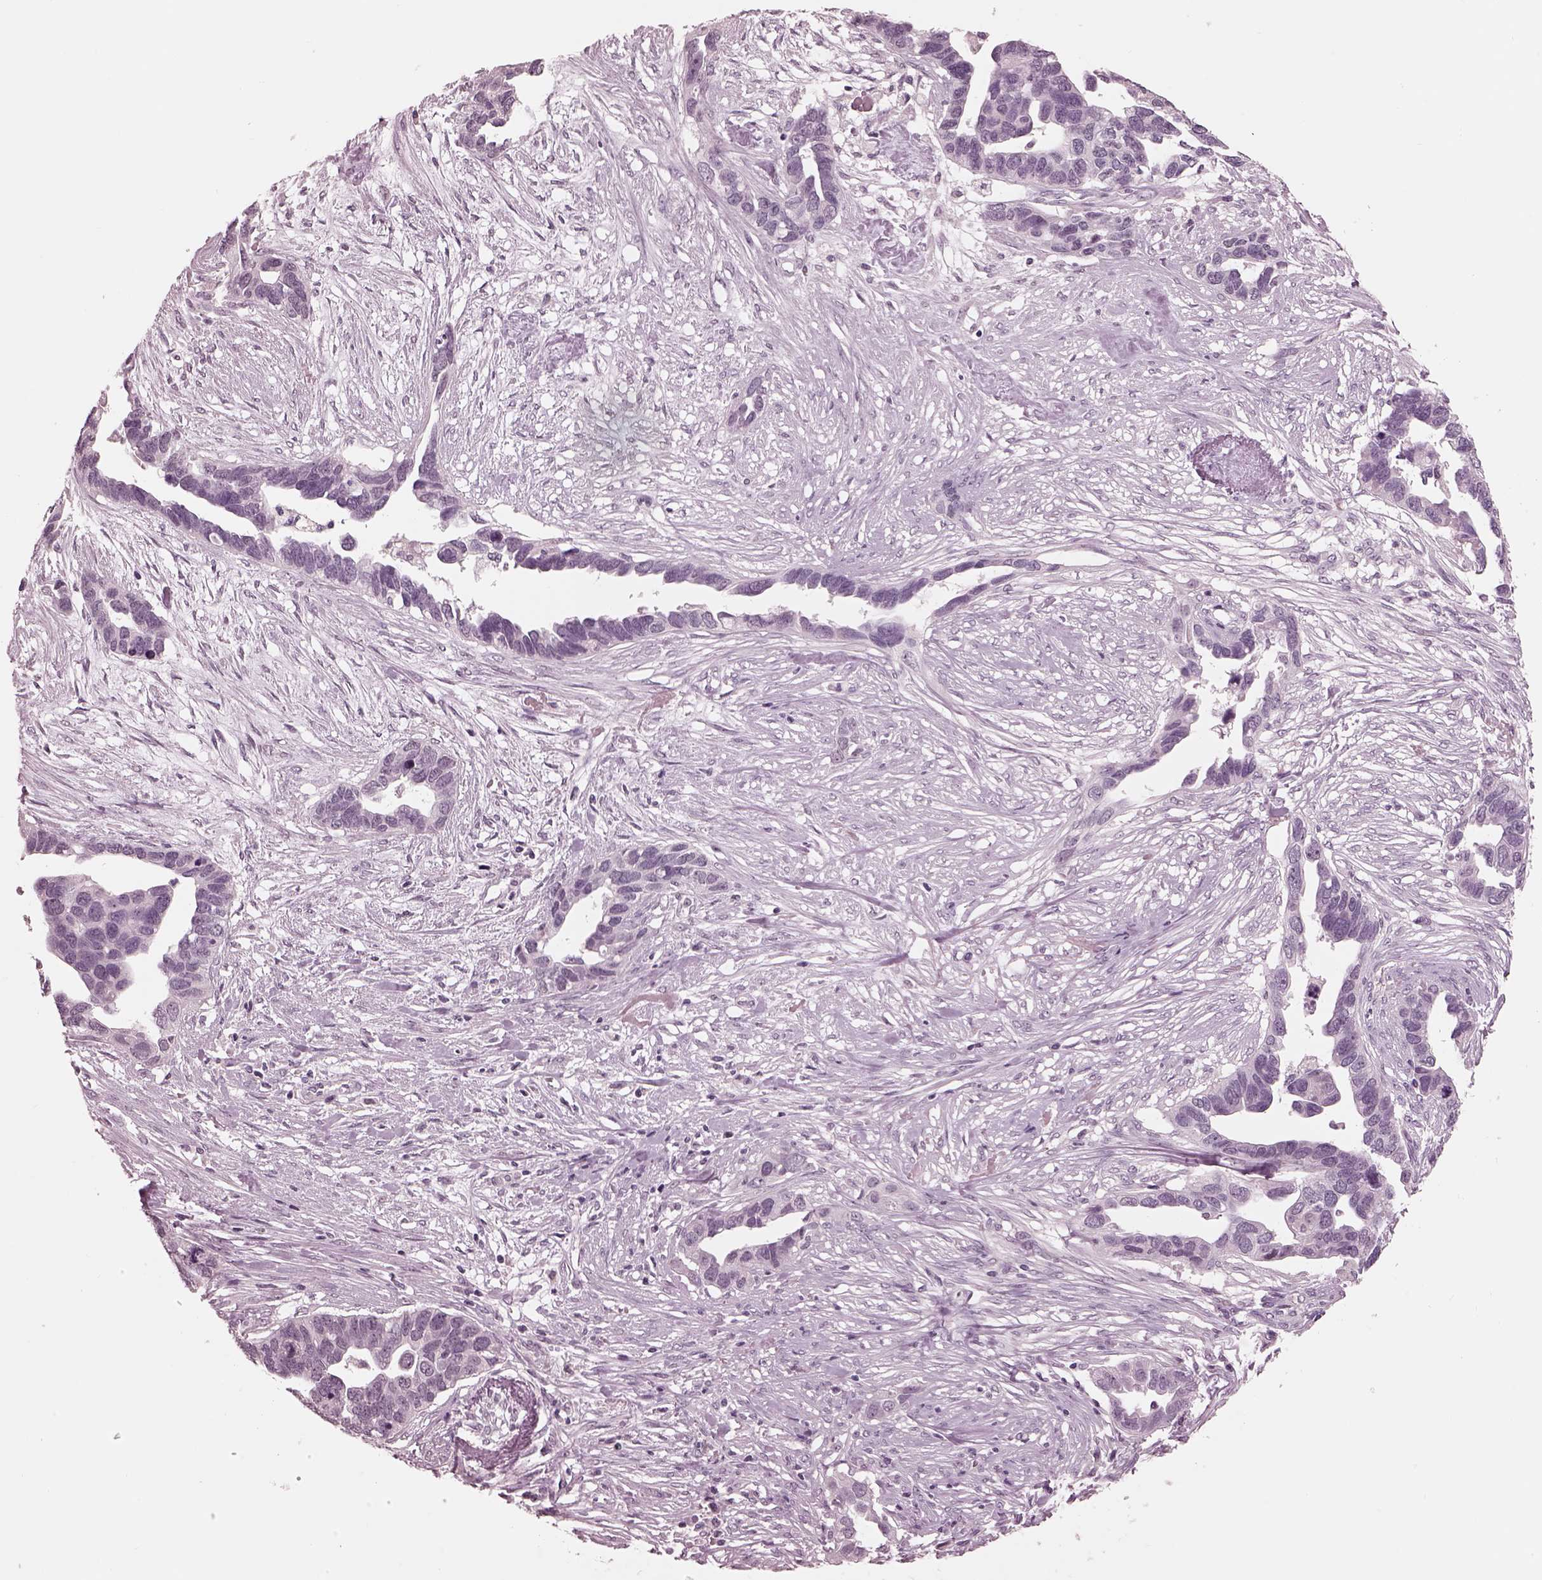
{"staining": {"intensity": "negative", "quantity": "none", "location": "none"}, "tissue": "ovarian cancer", "cell_type": "Tumor cells", "image_type": "cancer", "snomed": [{"axis": "morphology", "description": "Cystadenocarcinoma, serous, NOS"}, {"axis": "topography", "description": "Ovary"}], "caption": "Ovarian cancer stained for a protein using immunohistochemistry displays no staining tumor cells.", "gene": "GARIN4", "patient": {"sex": "female", "age": 54}}